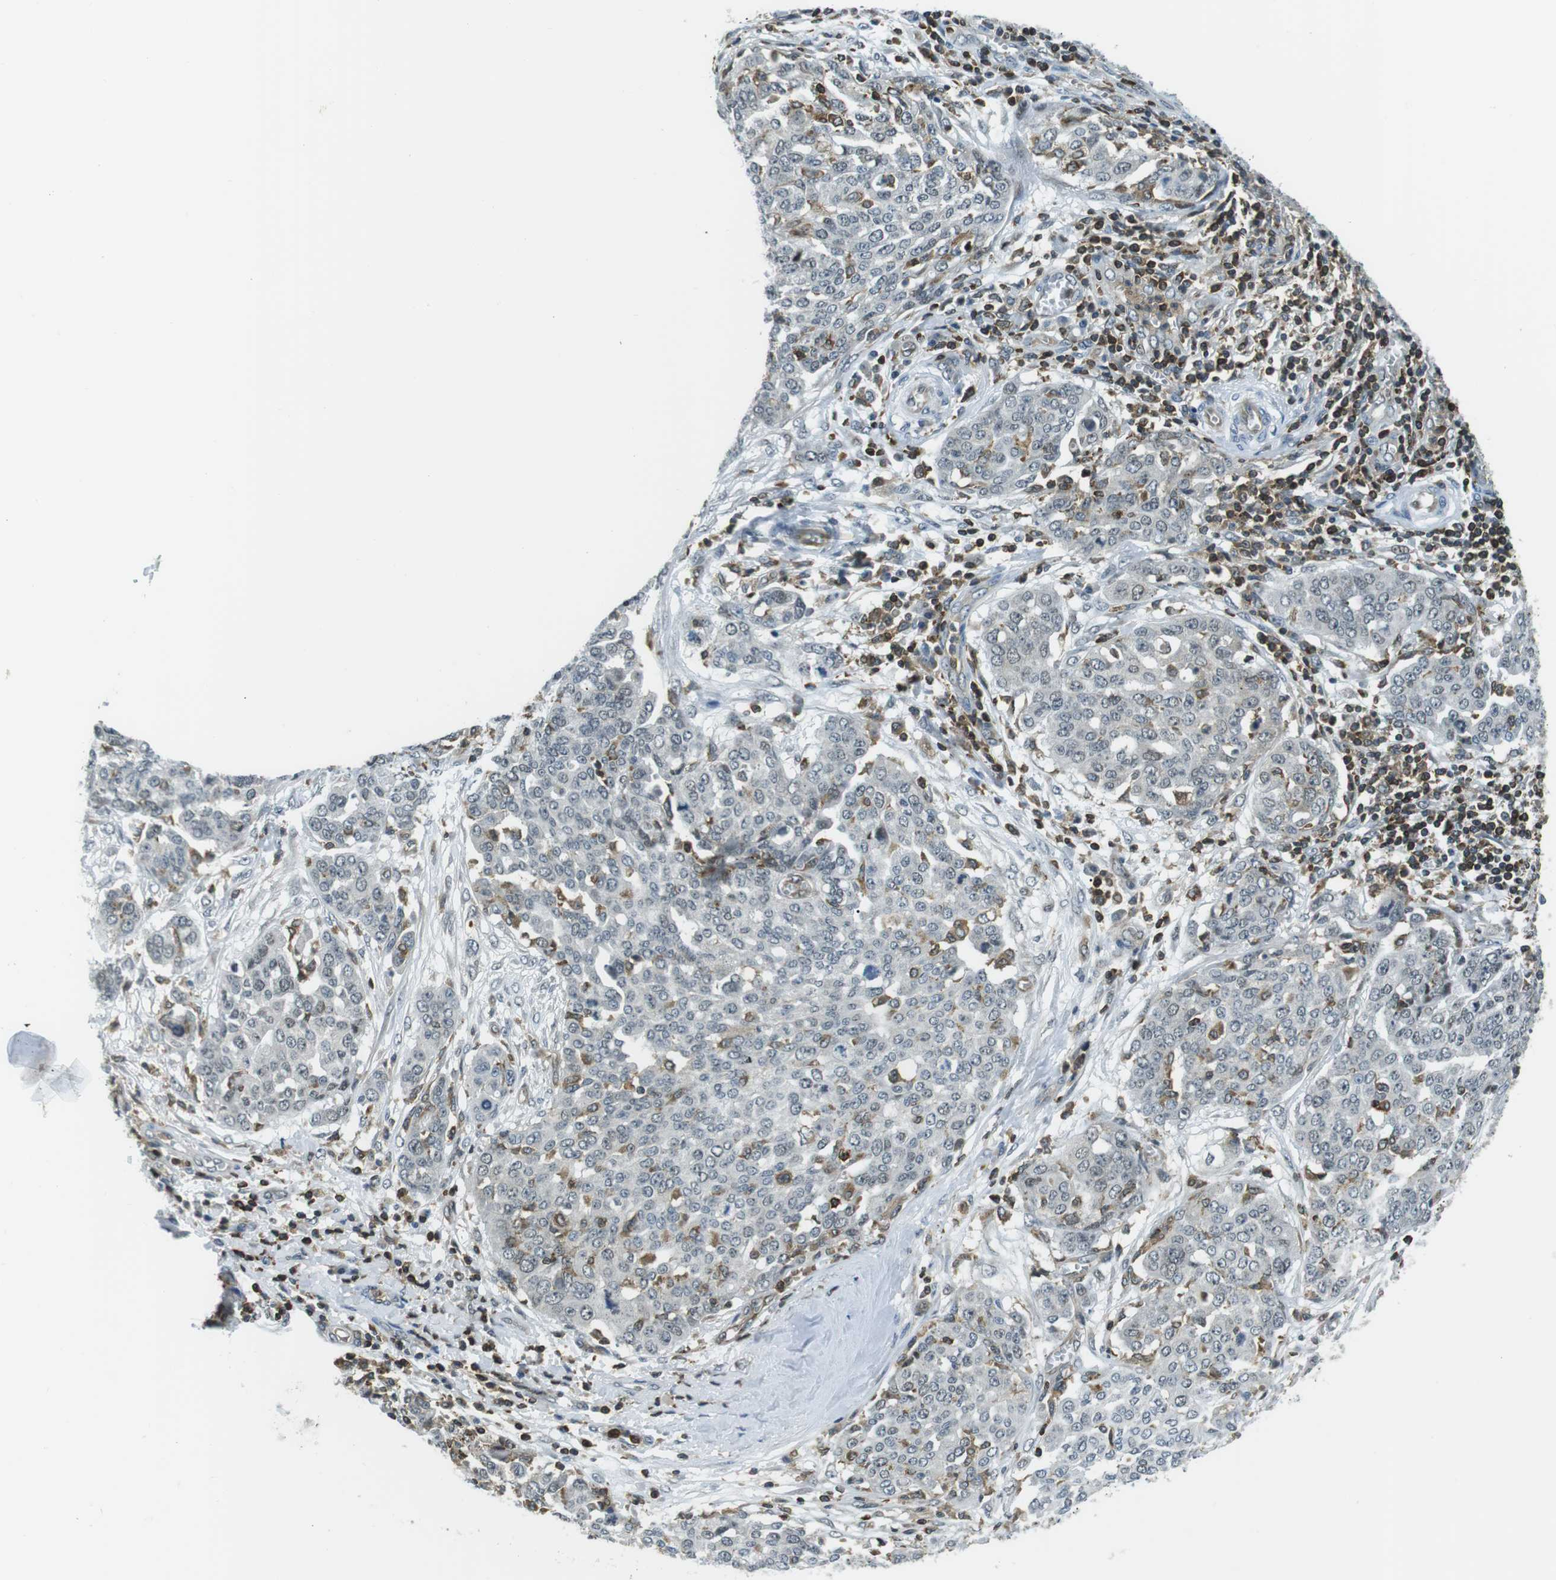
{"staining": {"intensity": "negative", "quantity": "none", "location": "none"}, "tissue": "ovarian cancer", "cell_type": "Tumor cells", "image_type": "cancer", "snomed": [{"axis": "morphology", "description": "Cystadenocarcinoma, serous, NOS"}, {"axis": "topography", "description": "Soft tissue"}, {"axis": "topography", "description": "Ovary"}], "caption": "DAB immunohistochemical staining of human serous cystadenocarcinoma (ovarian) demonstrates no significant expression in tumor cells.", "gene": "STK10", "patient": {"sex": "female", "age": 57}}